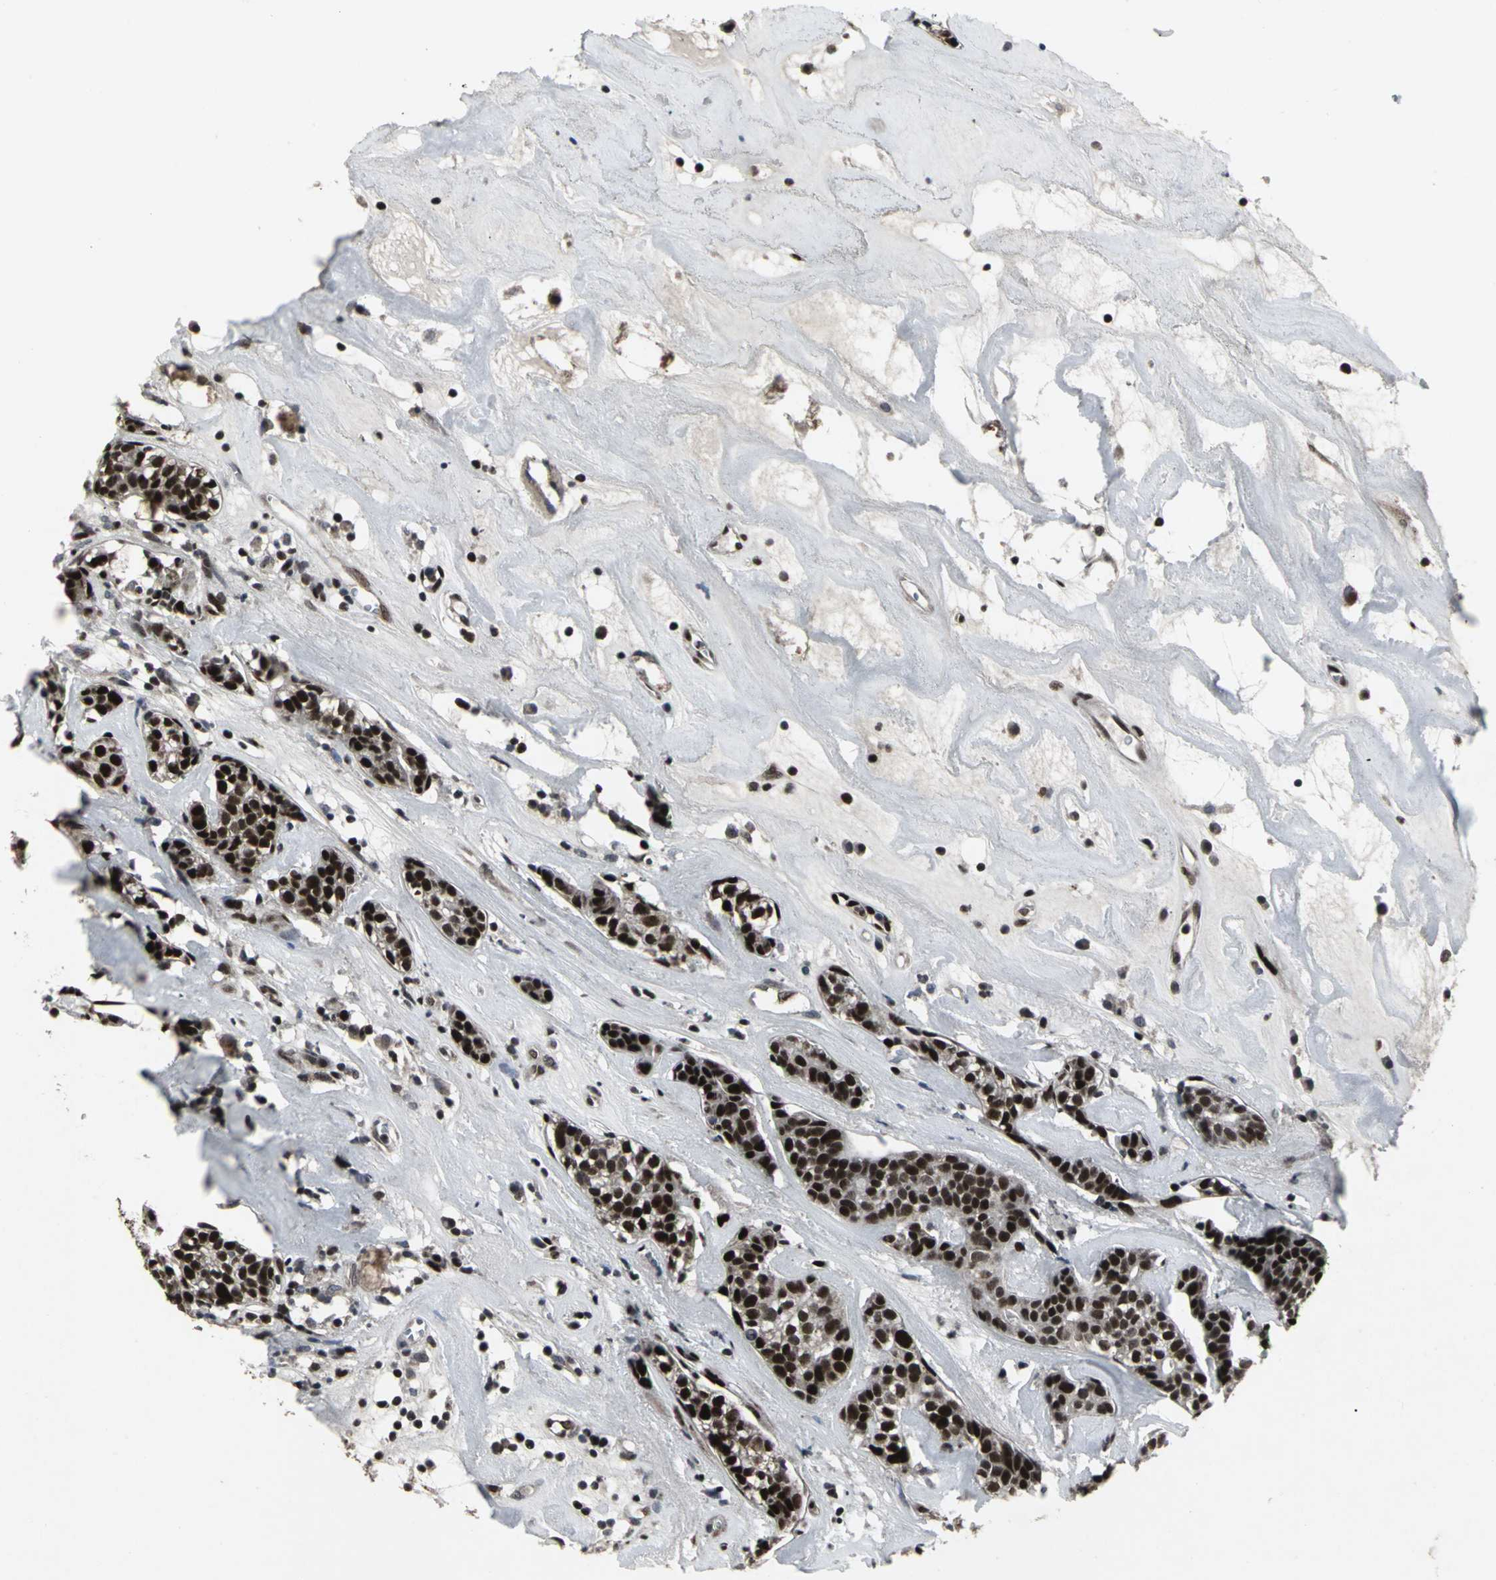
{"staining": {"intensity": "strong", "quantity": ">75%", "location": "nuclear"}, "tissue": "head and neck cancer", "cell_type": "Tumor cells", "image_type": "cancer", "snomed": [{"axis": "morphology", "description": "Adenocarcinoma, NOS"}, {"axis": "topography", "description": "Salivary gland"}, {"axis": "topography", "description": "Head-Neck"}], "caption": "Head and neck cancer stained with a brown dye reveals strong nuclear positive staining in approximately >75% of tumor cells.", "gene": "SRF", "patient": {"sex": "female", "age": 65}}